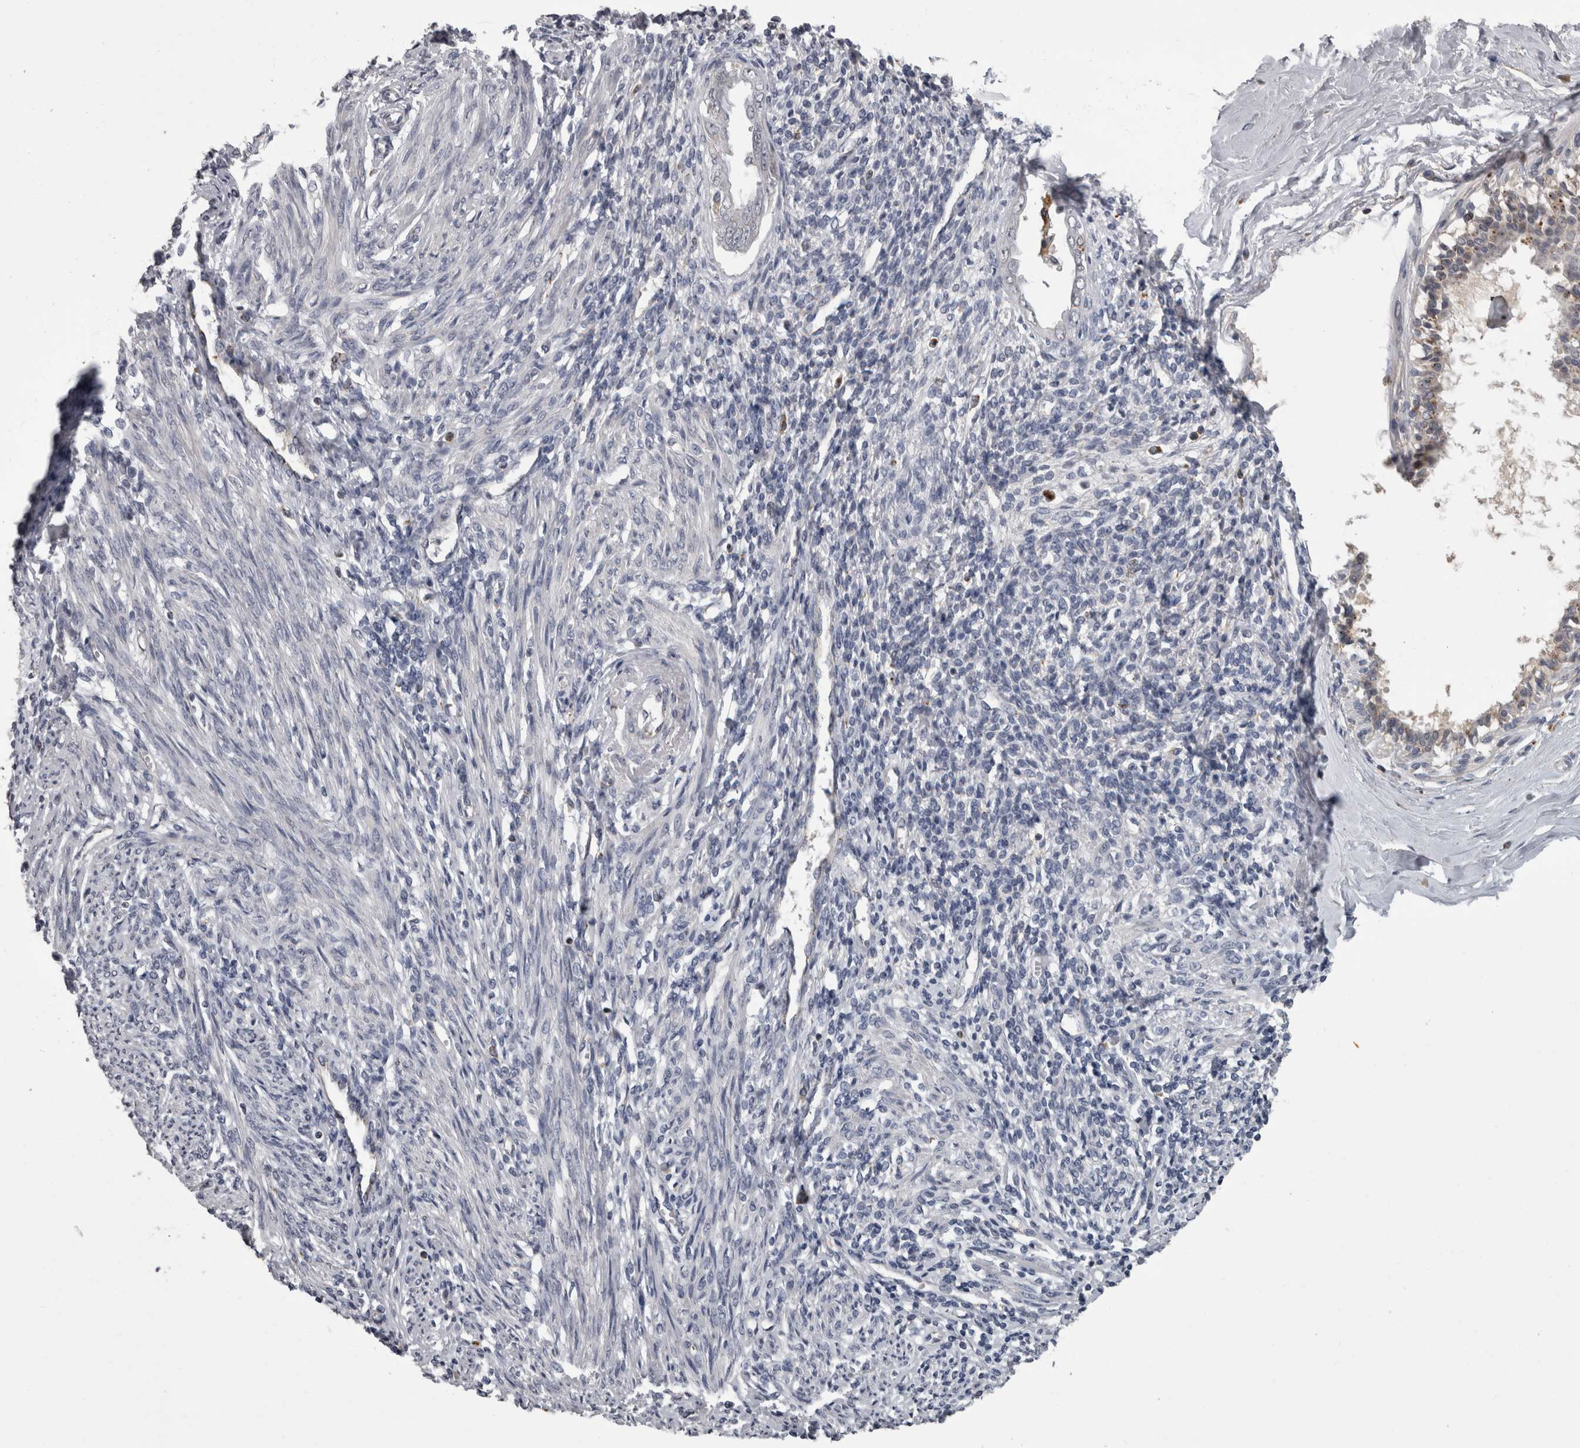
{"staining": {"intensity": "negative", "quantity": "none", "location": "none"}, "tissue": "endometrium", "cell_type": "Cells in endometrial stroma", "image_type": "normal", "snomed": [{"axis": "morphology", "description": "Normal tissue, NOS"}, {"axis": "topography", "description": "Endometrium"}], "caption": "Immunohistochemical staining of benign human endometrium displays no significant expression in cells in endometrial stroma.", "gene": "NAAA", "patient": {"sex": "female", "age": 66}}